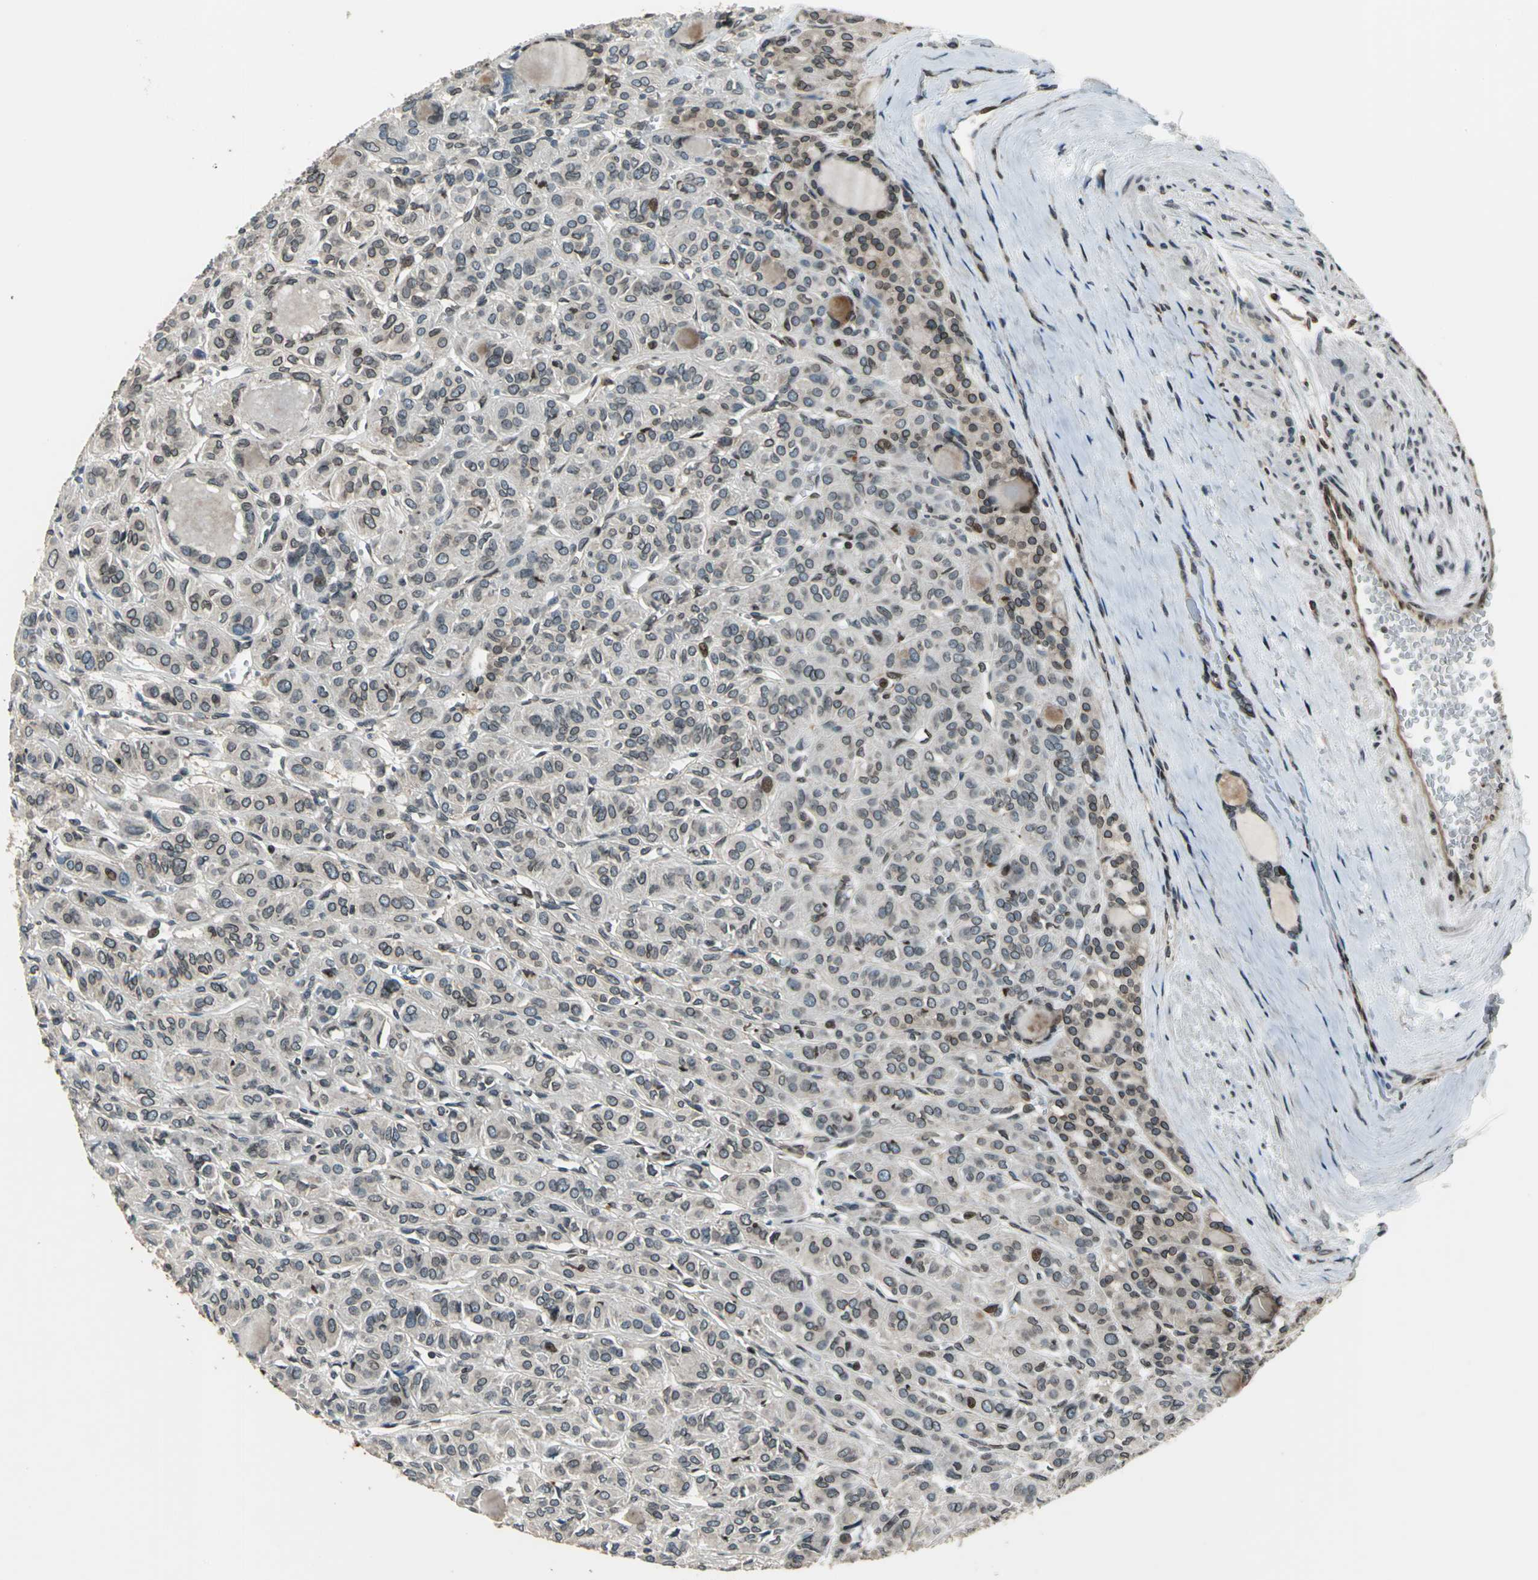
{"staining": {"intensity": "moderate", "quantity": "<25%", "location": "nuclear"}, "tissue": "thyroid cancer", "cell_type": "Tumor cells", "image_type": "cancer", "snomed": [{"axis": "morphology", "description": "Follicular adenoma carcinoma, NOS"}, {"axis": "topography", "description": "Thyroid gland"}], "caption": "Thyroid follicular adenoma carcinoma tissue demonstrates moderate nuclear positivity in about <25% of tumor cells", "gene": "BRIP1", "patient": {"sex": "female", "age": 71}}